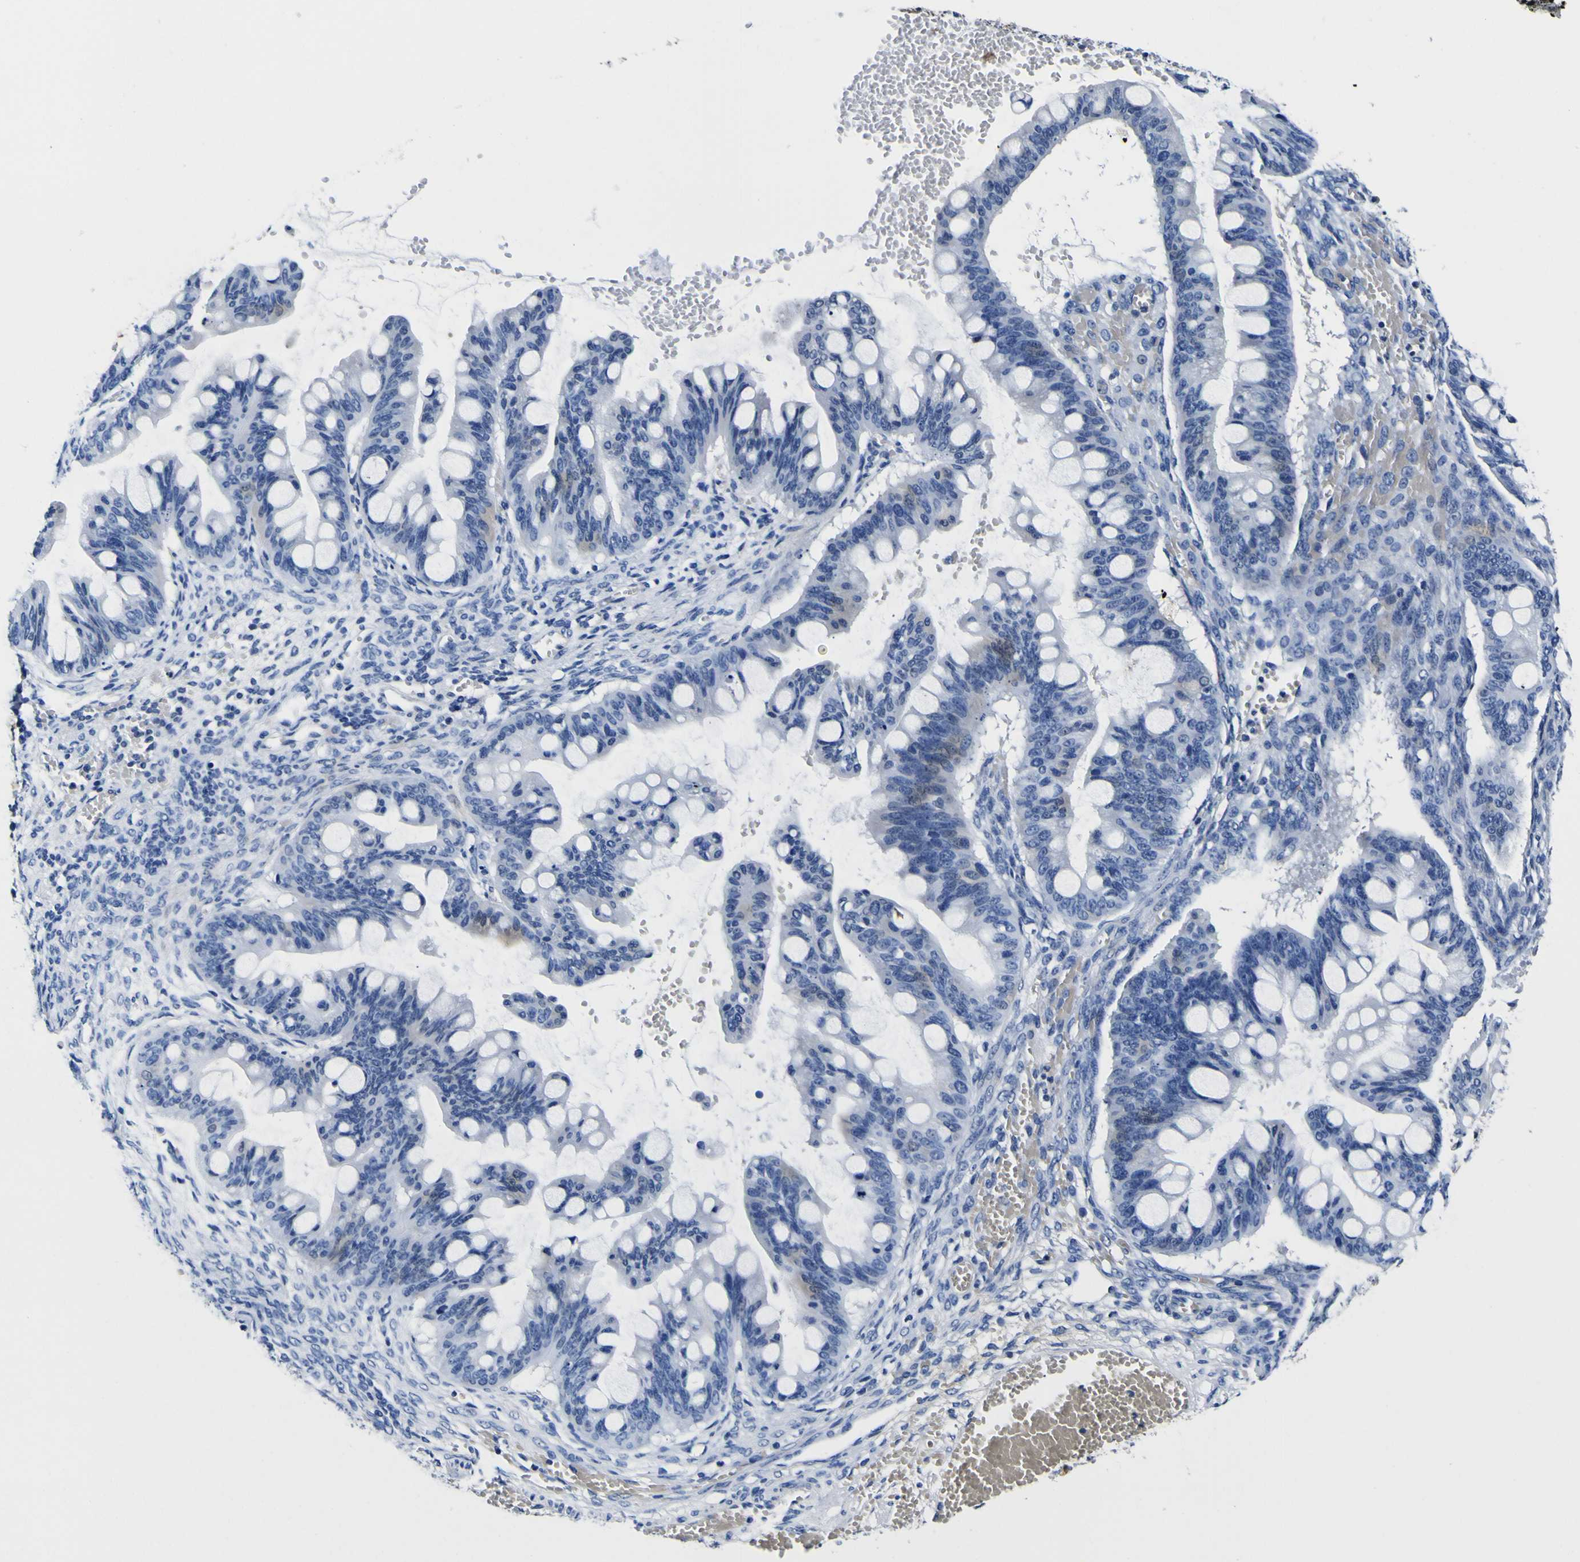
{"staining": {"intensity": "negative", "quantity": "none", "location": "none"}, "tissue": "ovarian cancer", "cell_type": "Tumor cells", "image_type": "cancer", "snomed": [{"axis": "morphology", "description": "Cystadenocarcinoma, mucinous, NOS"}, {"axis": "topography", "description": "Ovary"}], "caption": "Immunohistochemistry micrograph of neoplastic tissue: ovarian cancer stained with DAB (3,3'-diaminobenzidine) reveals no significant protein expression in tumor cells.", "gene": "POSTN", "patient": {"sex": "female", "age": 73}}